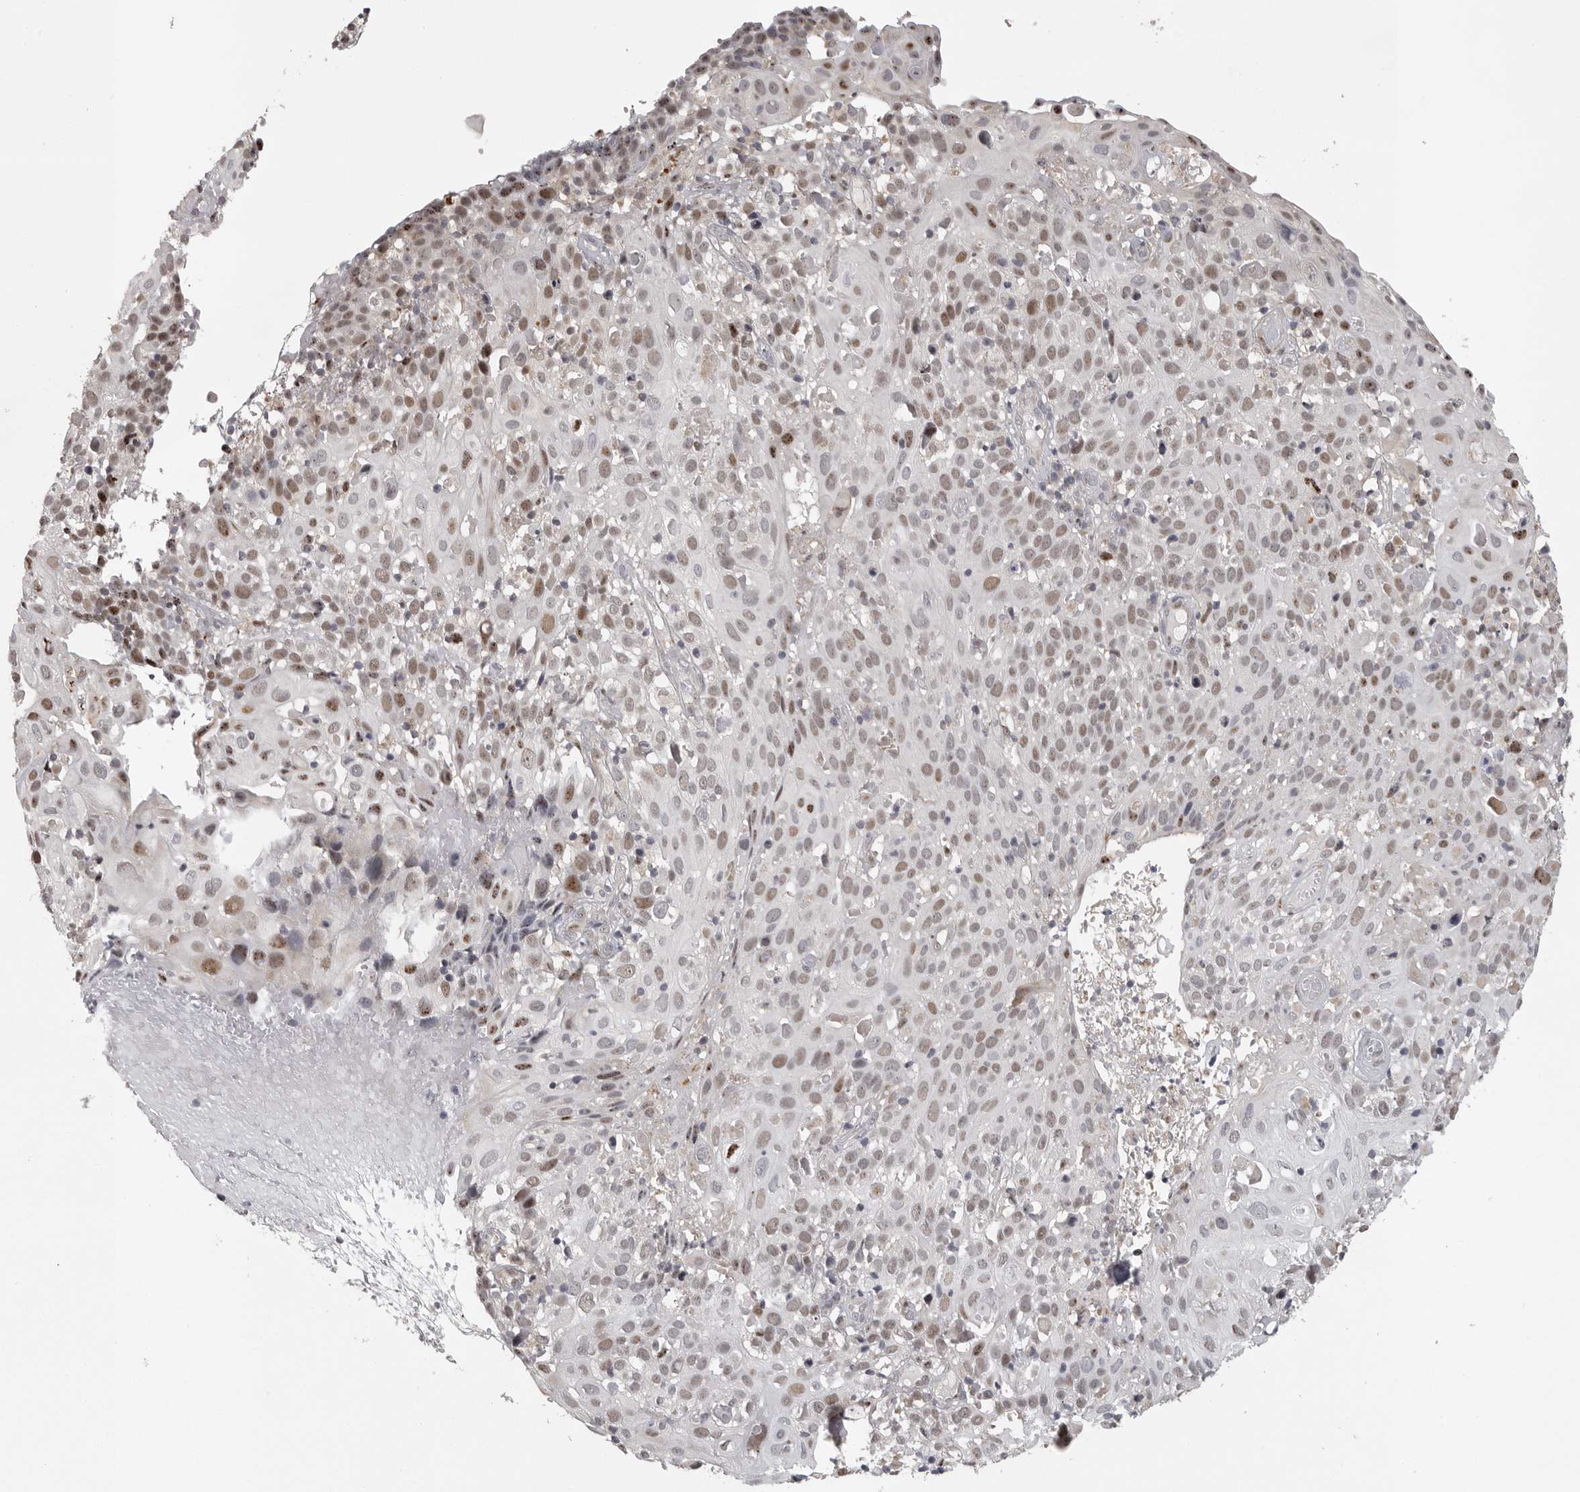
{"staining": {"intensity": "weak", "quantity": ">75%", "location": "nuclear"}, "tissue": "cervical cancer", "cell_type": "Tumor cells", "image_type": "cancer", "snomed": [{"axis": "morphology", "description": "Squamous cell carcinoma, NOS"}, {"axis": "topography", "description": "Cervix"}], "caption": "Immunohistochemistry (IHC) (DAB (3,3'-diaminobenzidine)) staining of human cervical squamous cell carcinoma displays weak nuclear protein staining in approximately >75% of tumor cells.", "gene": "POLE2", "patient": {"sex": "female", "age": 74}}